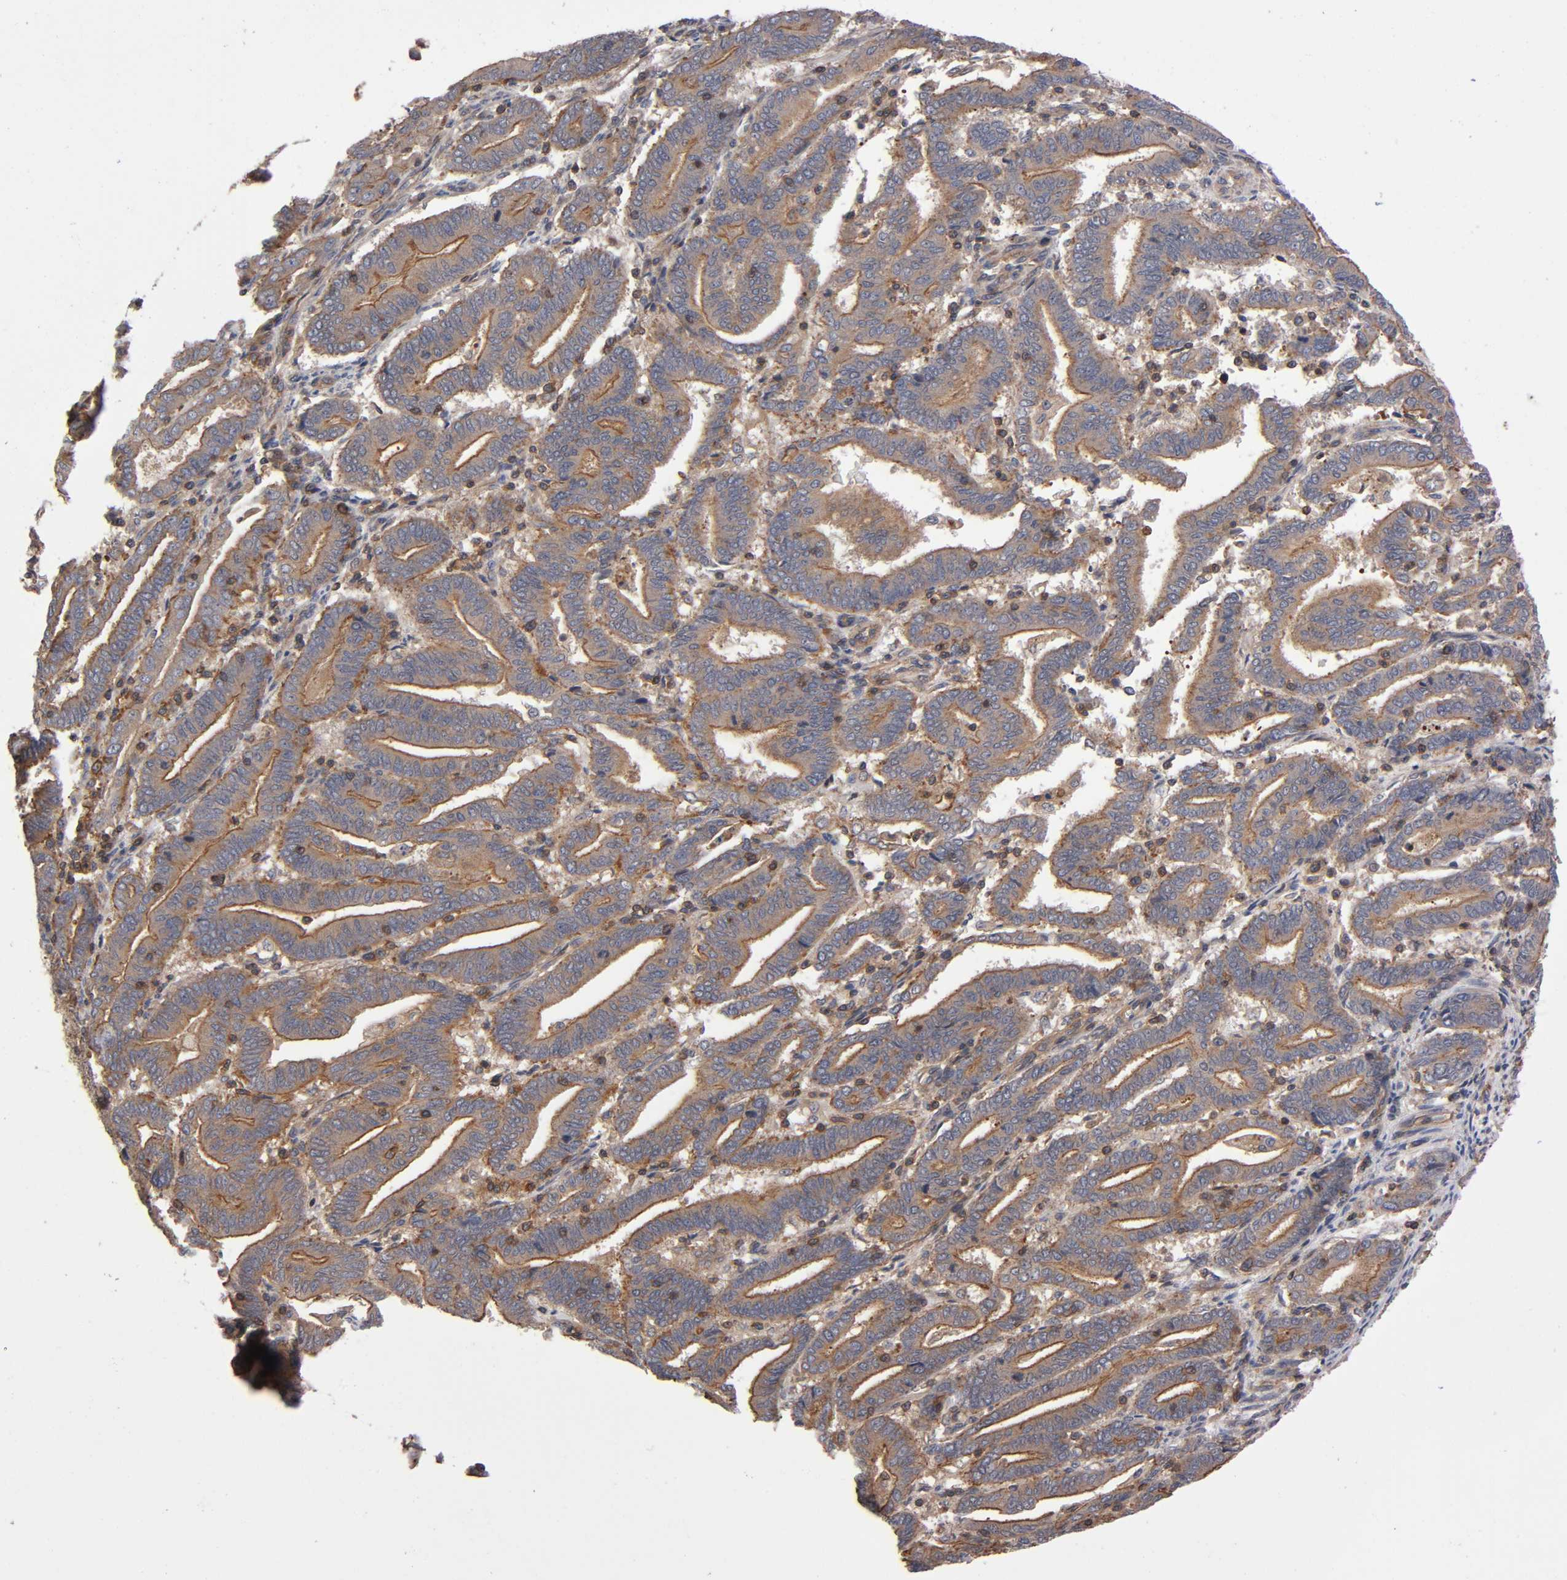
{"staining": {"intensity": "moderate", "quantity": ">75%", "location": "cytoplasmic/membranous"}, "tissue": "endometrial cancer", "cell_type": "Tumor cells", "image_type": "cancer", "snomed": [{"axis": "morphology", "description": "Adenocarcinoma, NOS"}, {"axis": "topography", "description": "Uterus"}], "caption": "A high-resolution photomicrograph shows IHC staining of adenocarcinoma (endometrial), which reveals moderate cytoplasmic/membranous expression in about >75% of tumor cells.", "gene": "LAMTOR2", "patient": {"sex": "female", "age": 83}}